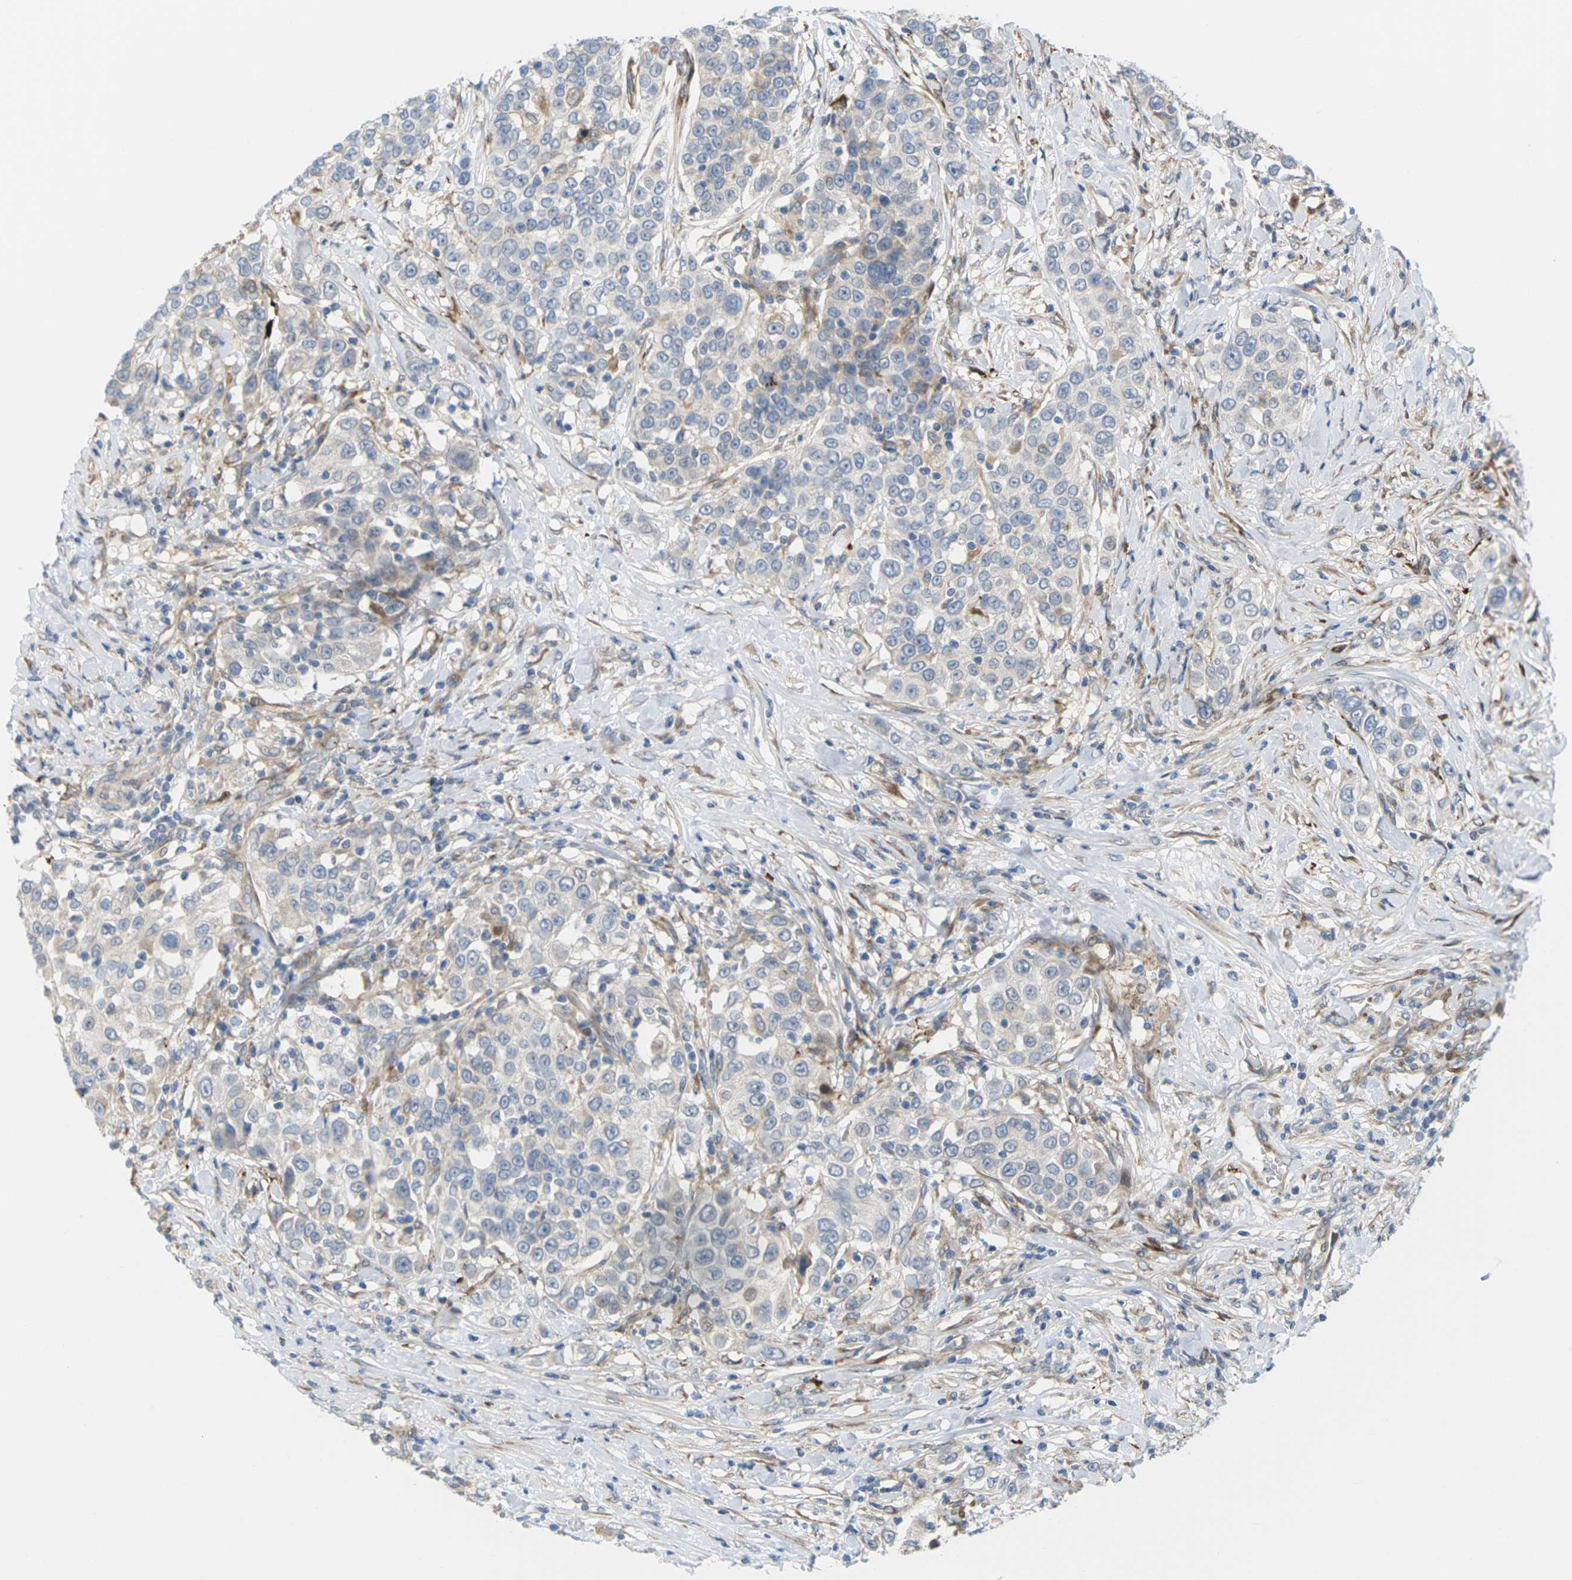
{"staining": {"intensity": "weak", "quantity": "<25%", "location": "cytoplasmic/membranous"}, "tissue": "urothelial cancer", "cell_type": "Tumor cells", "image_type": "cancer", "snomed": [{"axis": "morphology", "description": "Urothelial carcinoma, High grade"}, {"axis": "topography", "description": "Urinary bladder"}], "caption": "Histopathology image shows no significant protein positivity in tumor cells of high-grade urothelial carcinoma.", "gene": "ROBO1", "patient": {"sex": "female", "age": 80}}